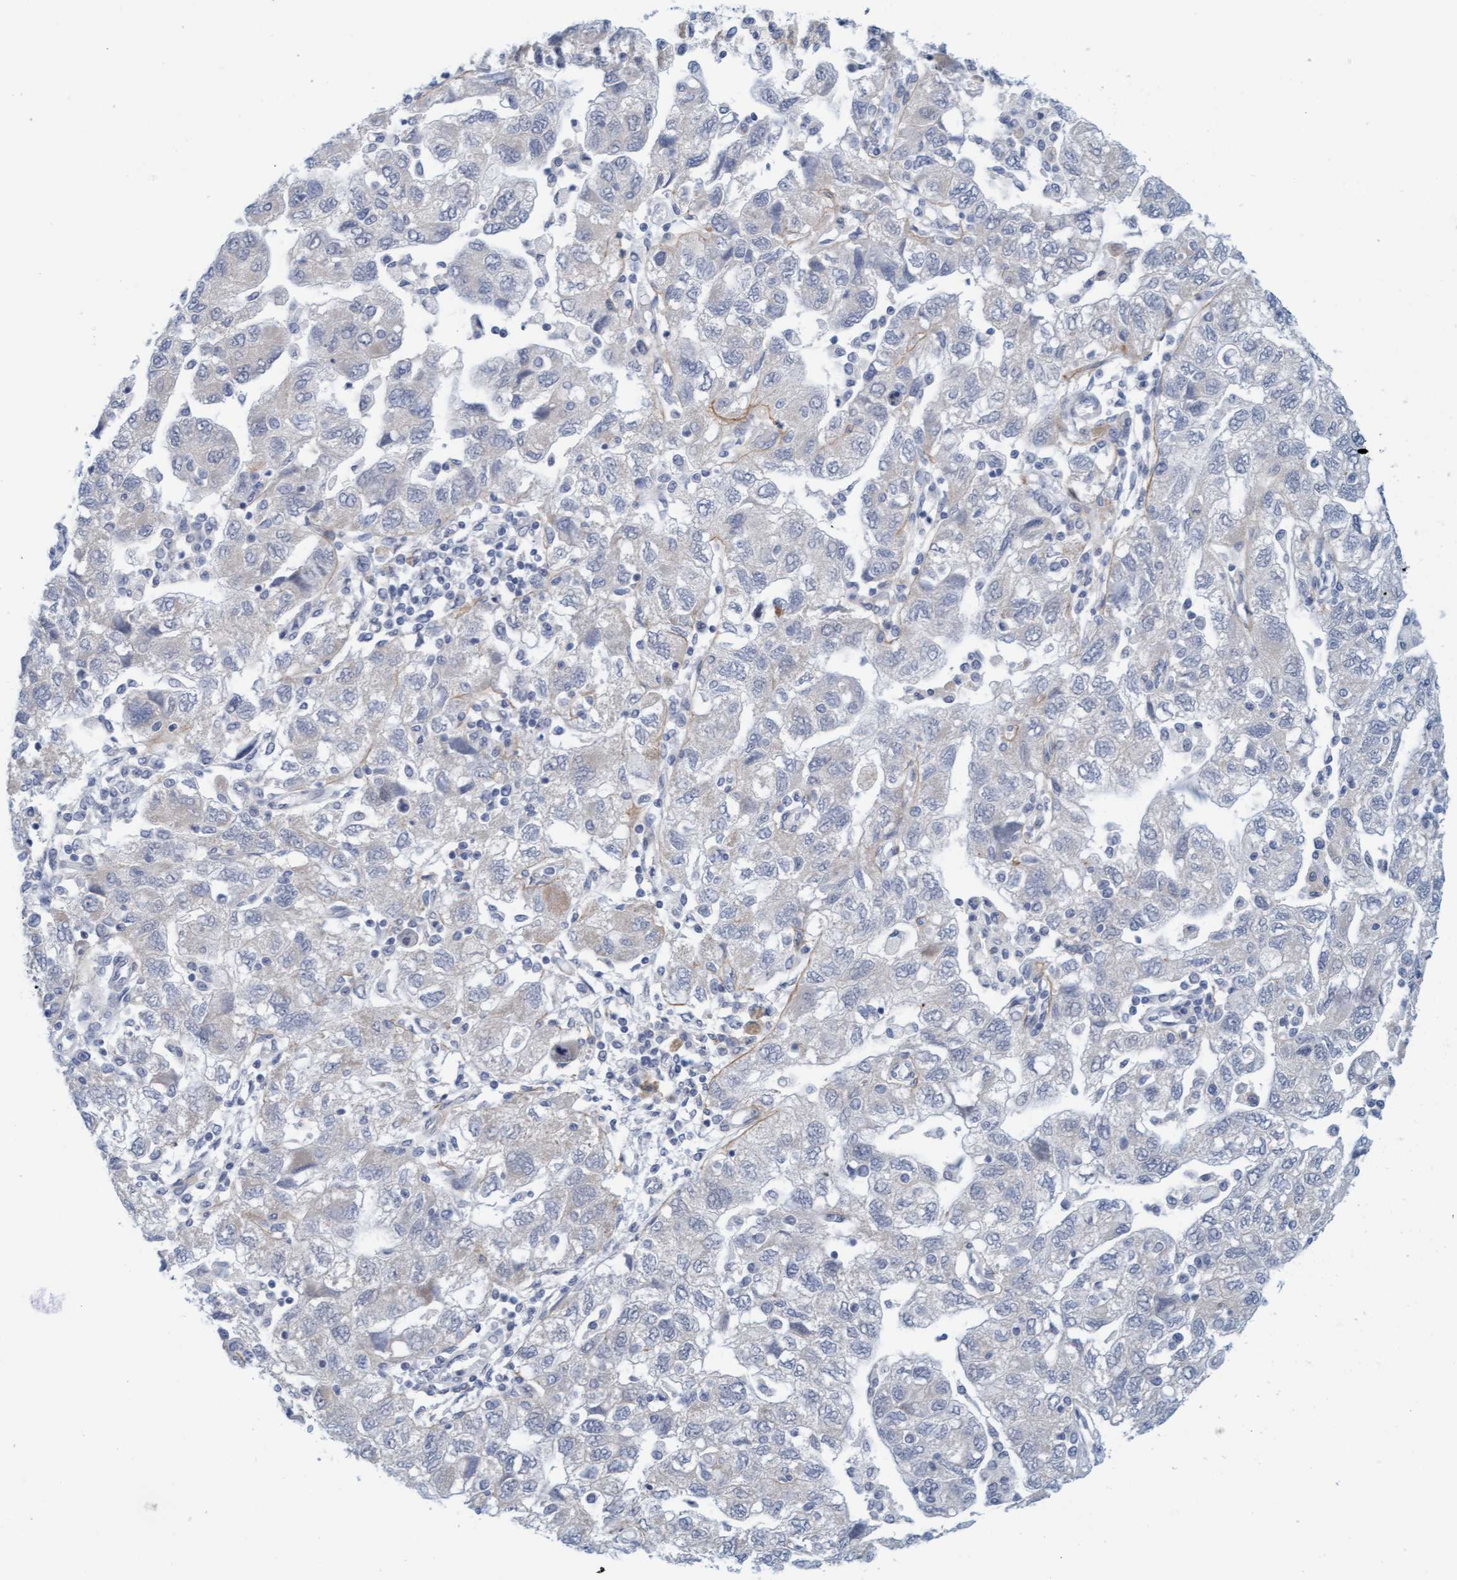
{"staining": {"intensity": "negative", "quantity": "none", "location": "none"}, "tissue": "ovarian cancer", "cell_type": "Tumor cells", "image_type": "cancer", "snomed": [{"axis": "morphology", "description": "Carcinoma, NOS"}, {"axis": "morphology", "description": "Cystadenocarcinoma, serous, NOS"}, {"axis": "topography", "description": "Ovary"}], "caption": "This photomicrograph is of ovarian cancer stained with immunohistochemistry (IHC) to label a protein in brown with the nuclei are counter-stained blue. There is no expression in tumor cells.", "gene": "TSTD2", "patient": {"sex": "female", "age": 69}}